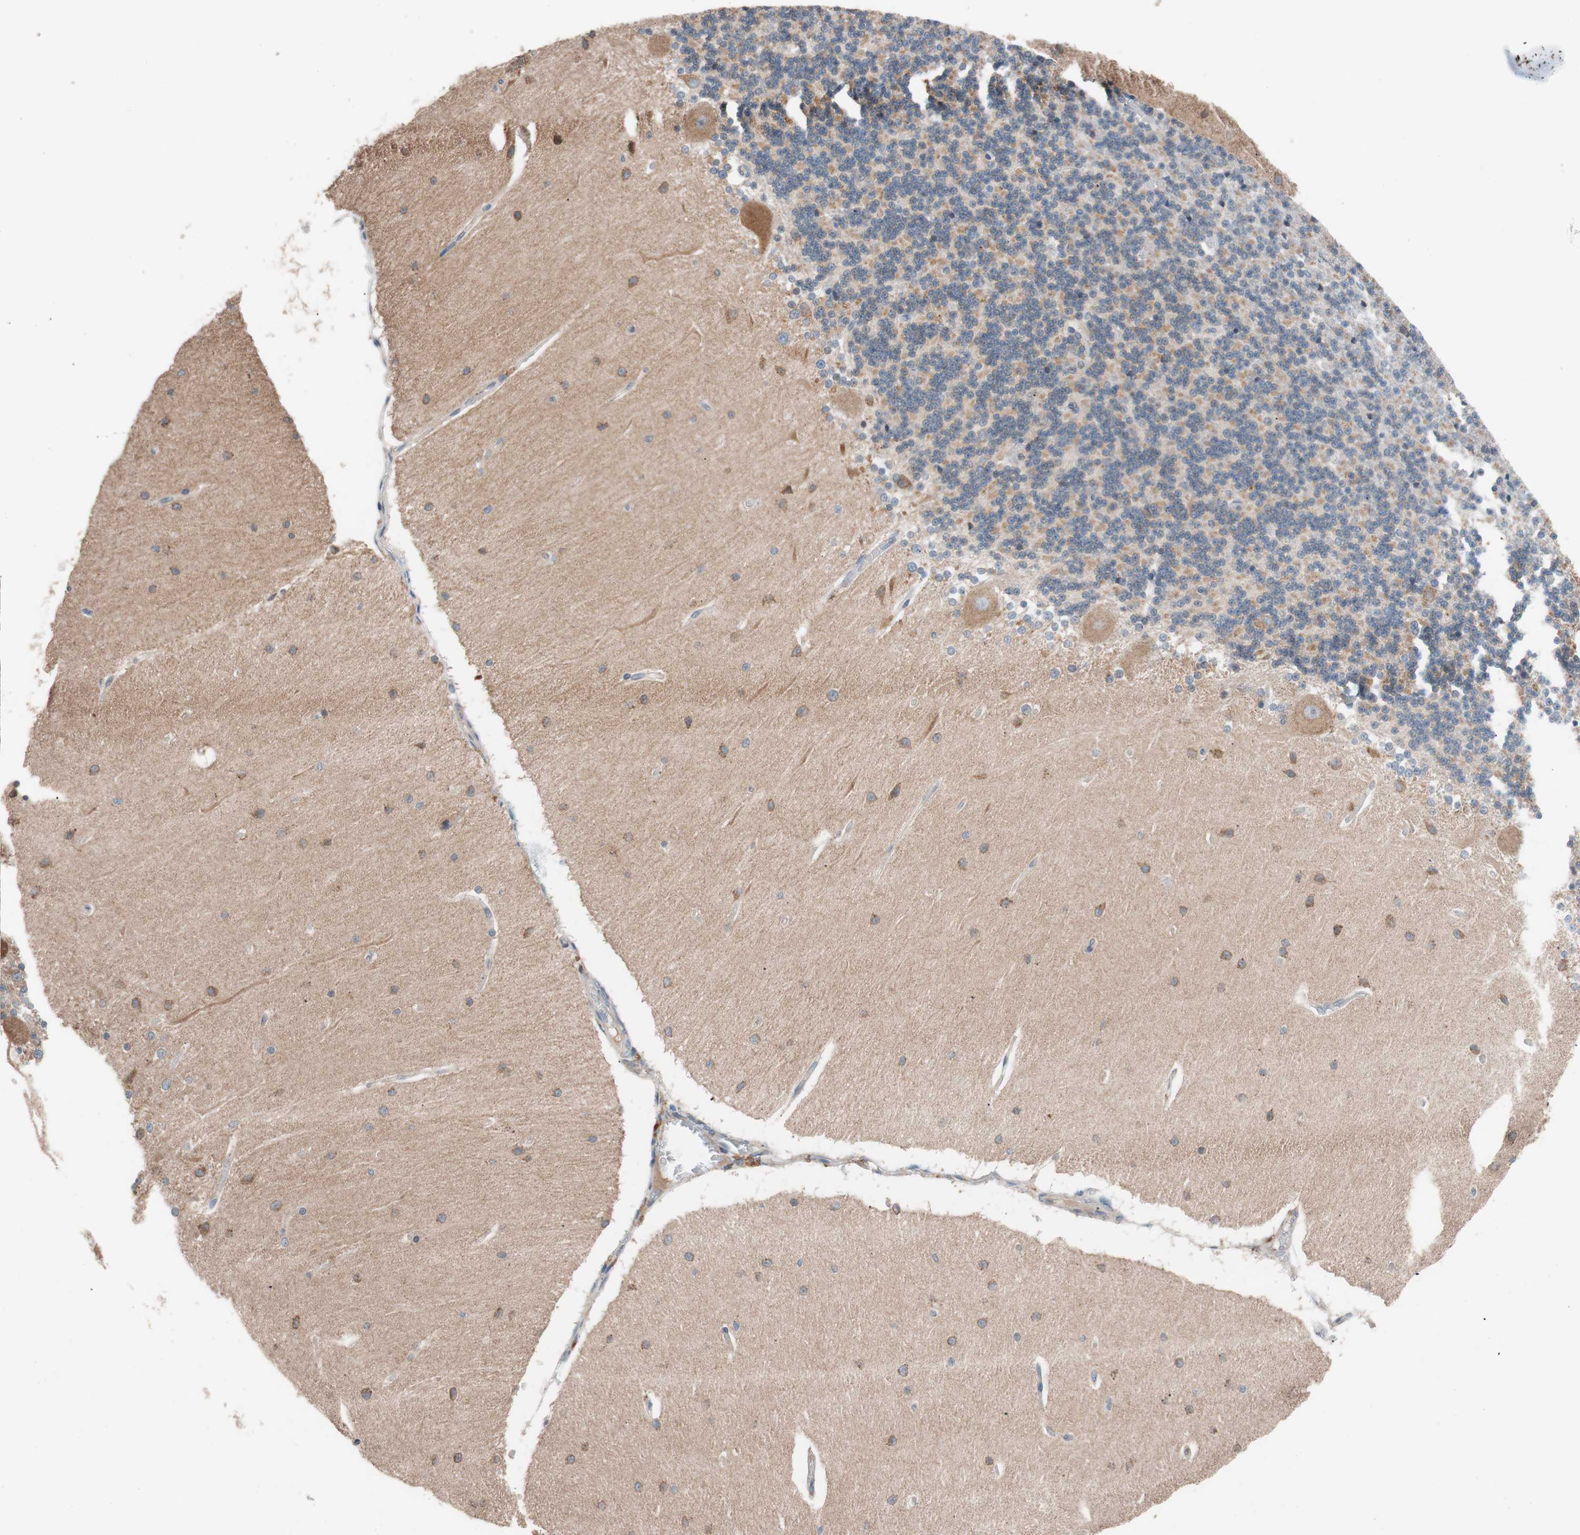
{"staining": {"intensity": "moderate", "quantity": ">75%", "location": "cytoplasmic/membranous"}, "tissue": "cerebellum", "cell_type": "Cells in granular layer", "image_type": "normal", "snomed": [{"axis": "morphology", "description": "Normal tissue, NOS"}, {"axis": "topography", "description": "Cerebellum"}], "caption": "The photomicrograph displays staining of normal cerebellum, revealing moderate cytoplasmic/membranous protein expression (brown color) within cells in granular layer.", "gene": "FAAH", "patient": {"sex": "female", "age": 54}}